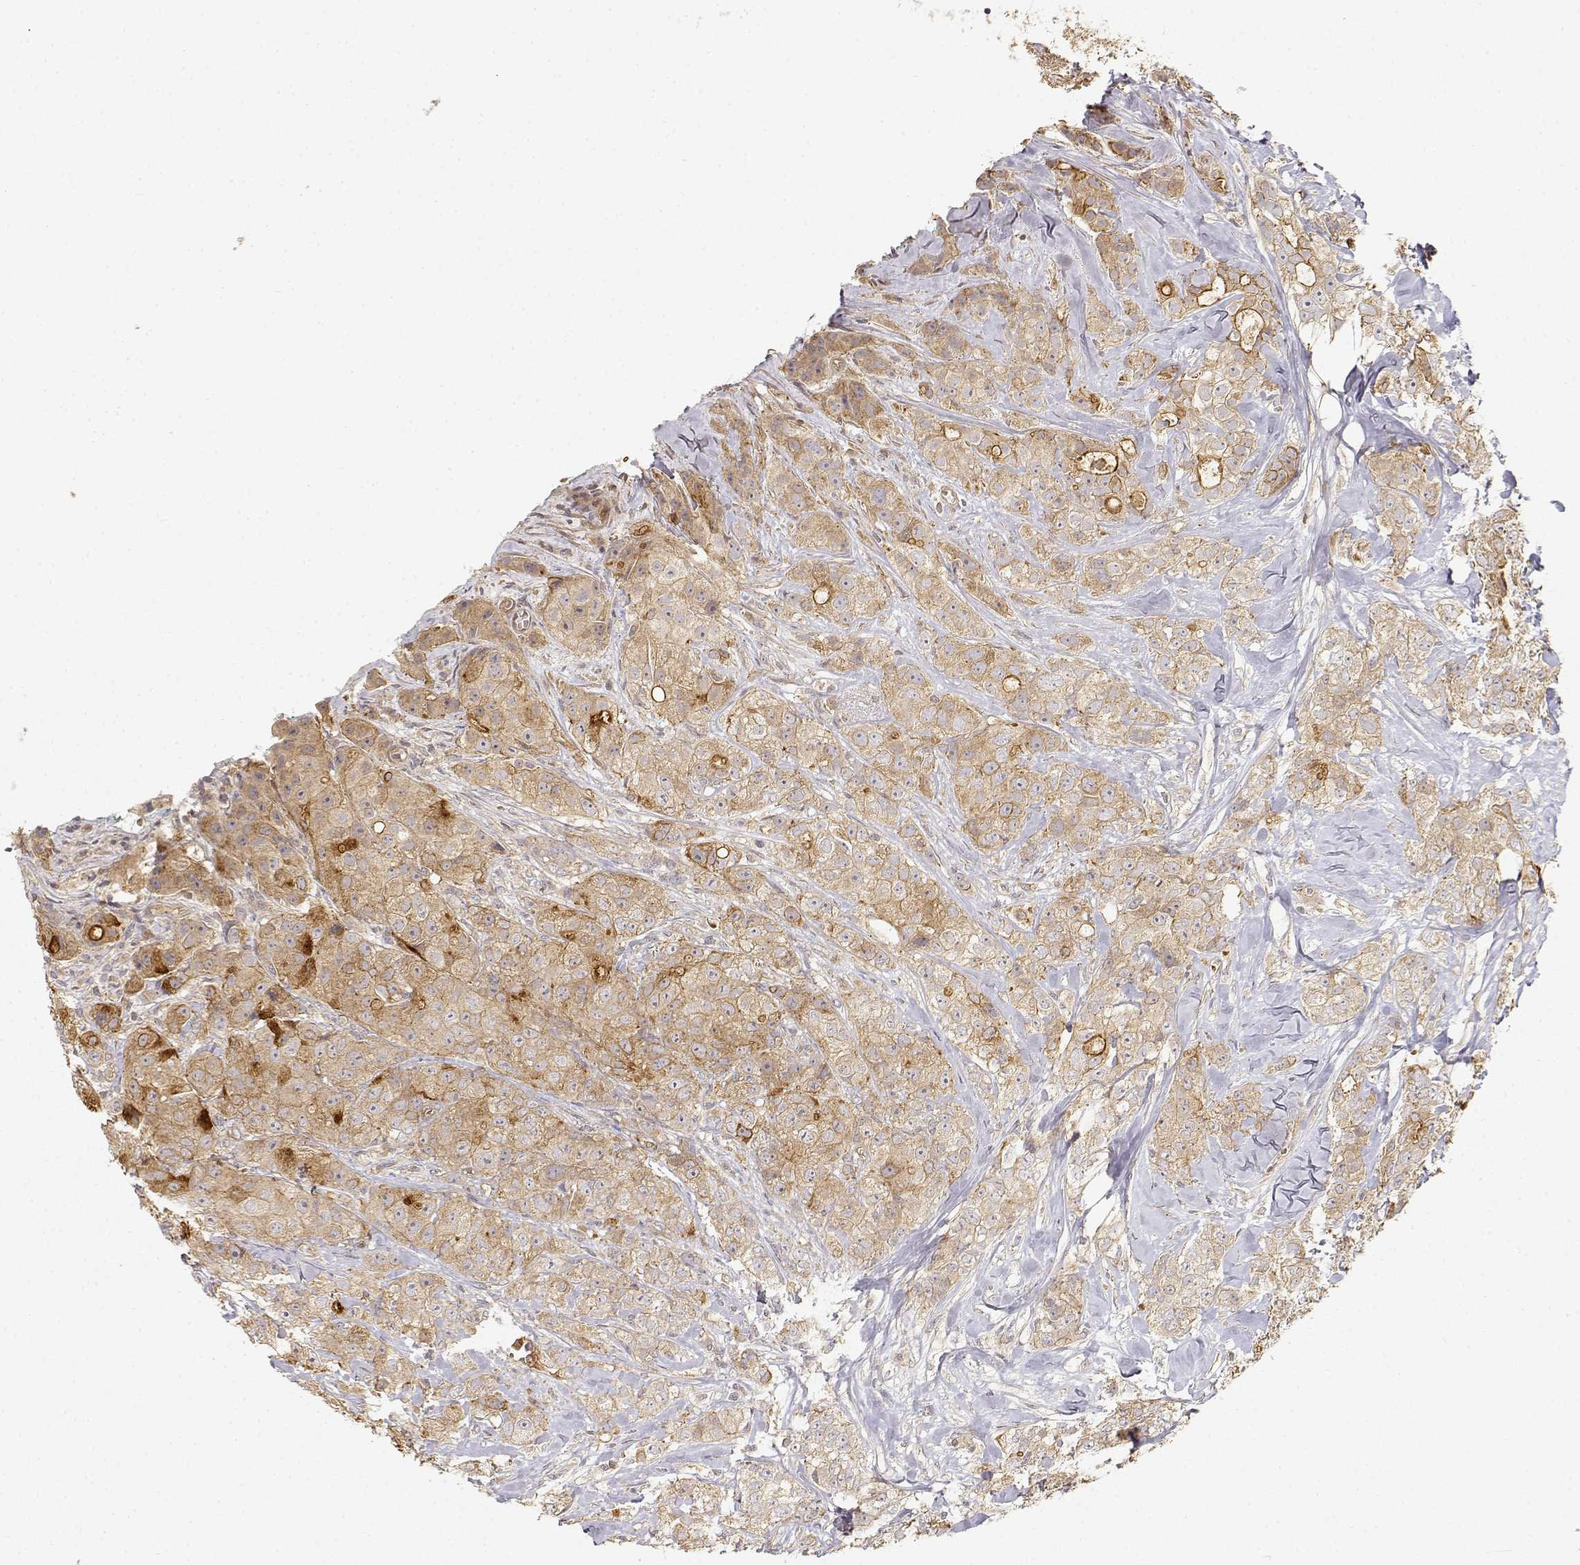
{"staining": {"intensity": "weak", "quantity": ">75%", "location": "cytoplasmic/membranous"}, "tissue": "breast cancer", "cell_type": "Tumor cells", "image_type": "cancer", "snomed": [{"axis": "morphology", "description": "Duct carcinoma"}, {"axis": "topography", "description": "Breast"}], "caption": "Protein staining exhibits weak cytoplasmic/membranous positivity in about >75% of tumor cells in breast infiltrating ductal carcinoma.", "gene": "CDK5RAP2", "patient": {"sex": "female", "age": 43}}